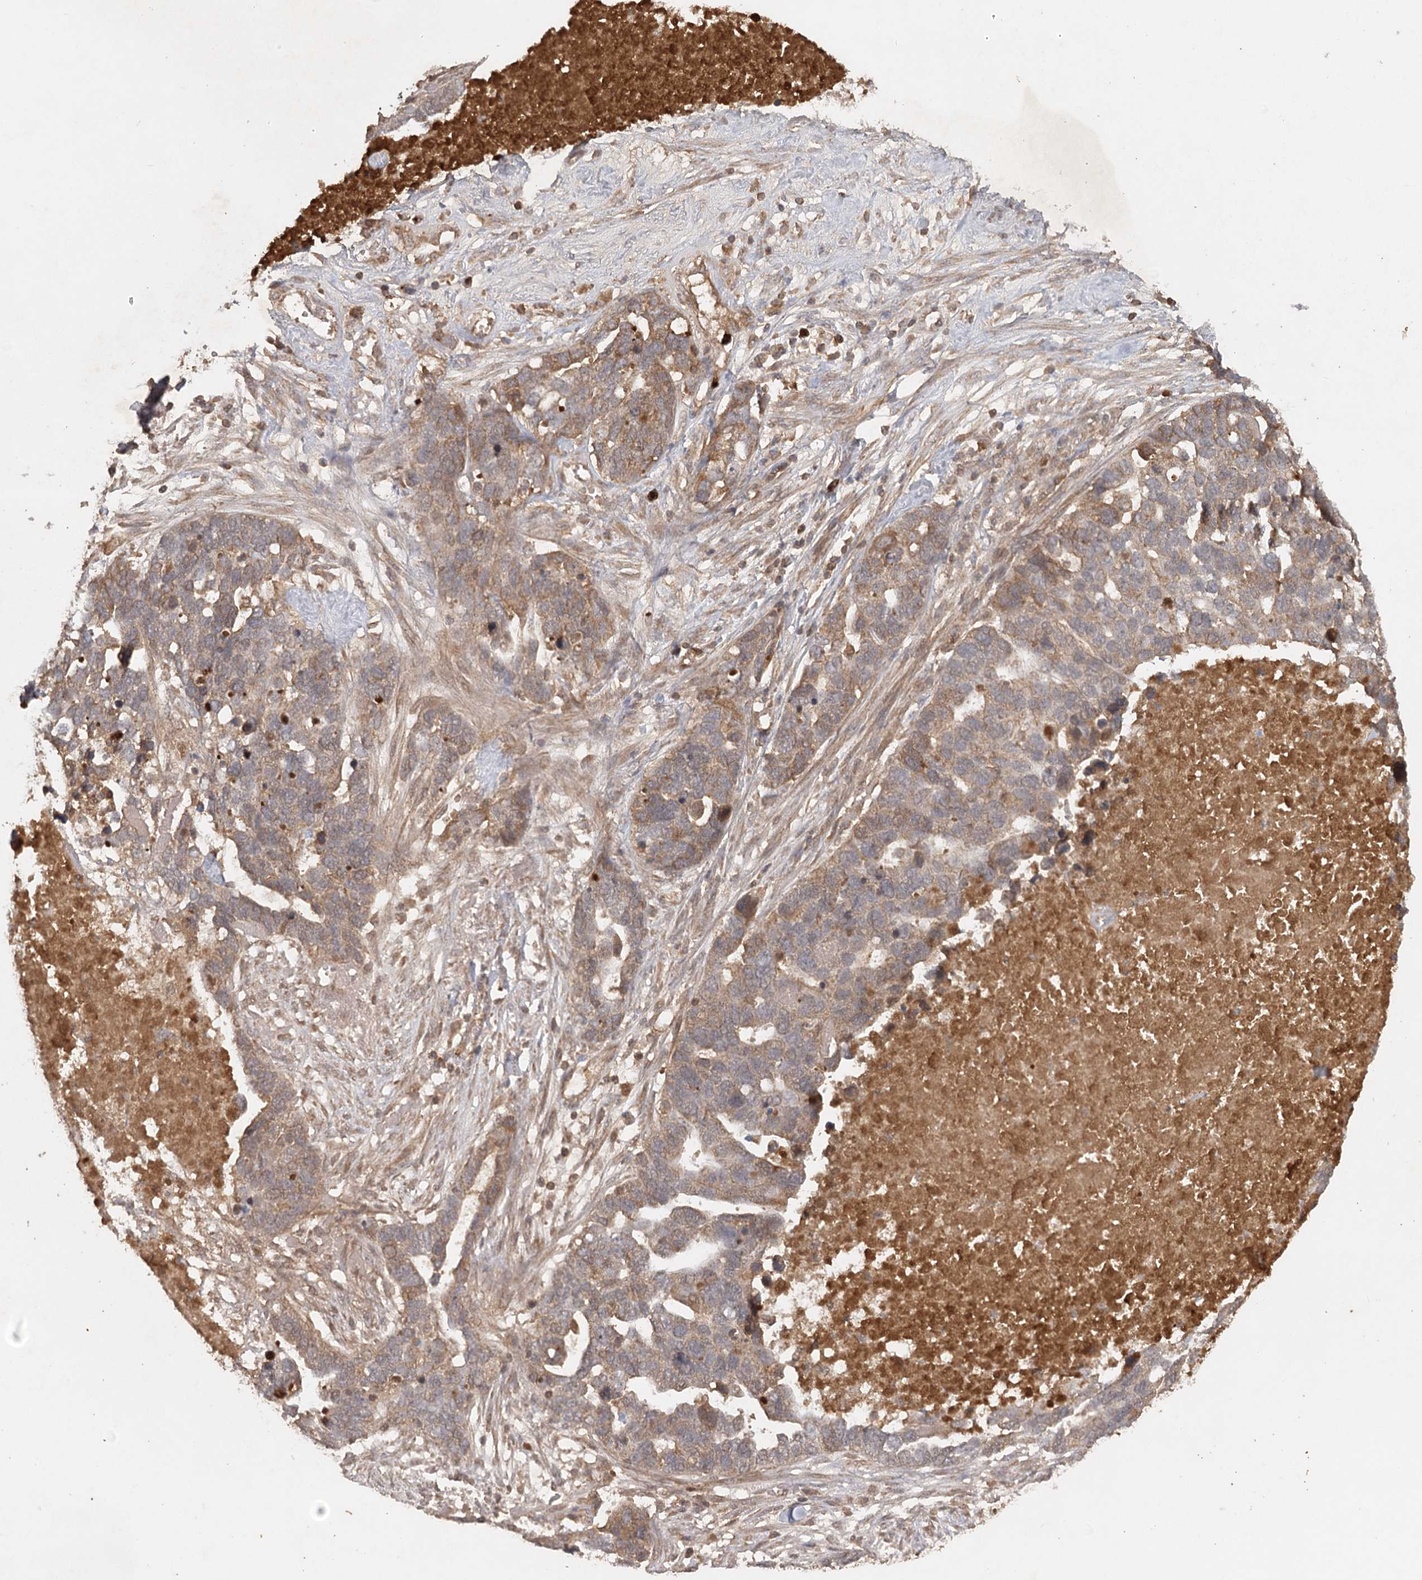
{"staining": {"intensity": "moderate", "quantity": "25%-75%", "location": "cytoplasmic/membranous"}, "tissue": "ovarian cancer", "cell_type": "Tumor cells", "image_type": "cancer", "snomed": [{"axis": "morphology", "description": "Cystadenocarcinoma, serous, NOS"}, {"axis": "topography", "description": "Ovary"}], "caption": "High-power microscopy captured an immunohistochemistry (IHC) photomicrograph of ovarian cancer (serous cystadenocarcinoma), revealing moderate cytoplasmic/membranous positivity in about 25%-75% of tumor cells.", "gene": "ARL13A", "patient": {"sex": "female", "age": 54}}